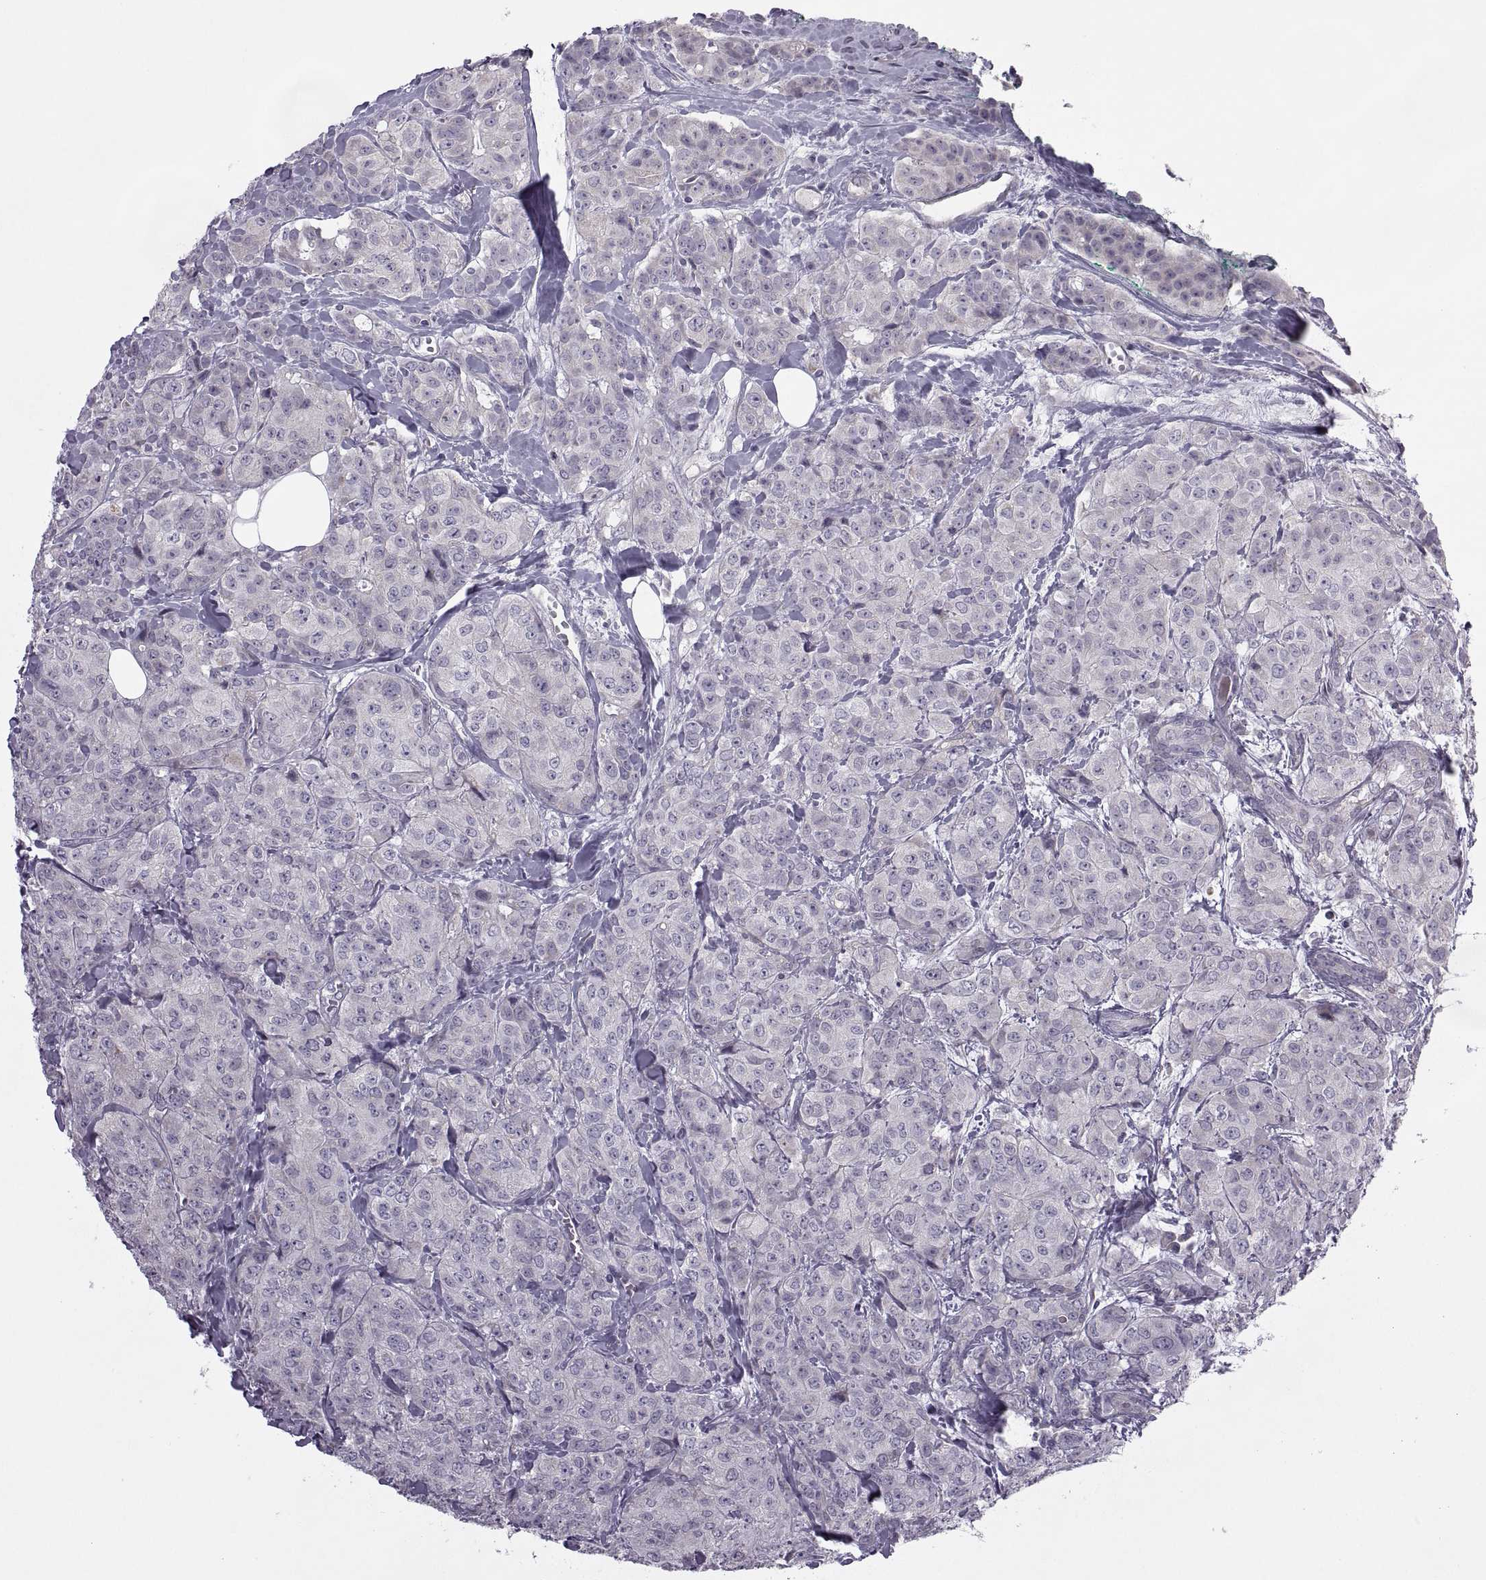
{"staining": {"intensity": "negative", "quantity": "none", "location": "none"}, "tissue": "breast cancer", "cell_type": "Tumor cells", "image_type": "cancer", "snomed": [{"axis": "morphology", "description": "Duct carcinoma"}, {"axis": "topography", "description": "Breast"}], "caption": "Immunohistochemistry (IHC) image of neoplastic tissue: human breast intraductal carcinoma stained with DAB (3,3'-diaminobenzidine) shows no significant protein positivity in tumor cells. (IHC, brightfield microscopy, high magnification).", "gene": "RIPK4", "patient": {"sex": "female", "age": 43}}